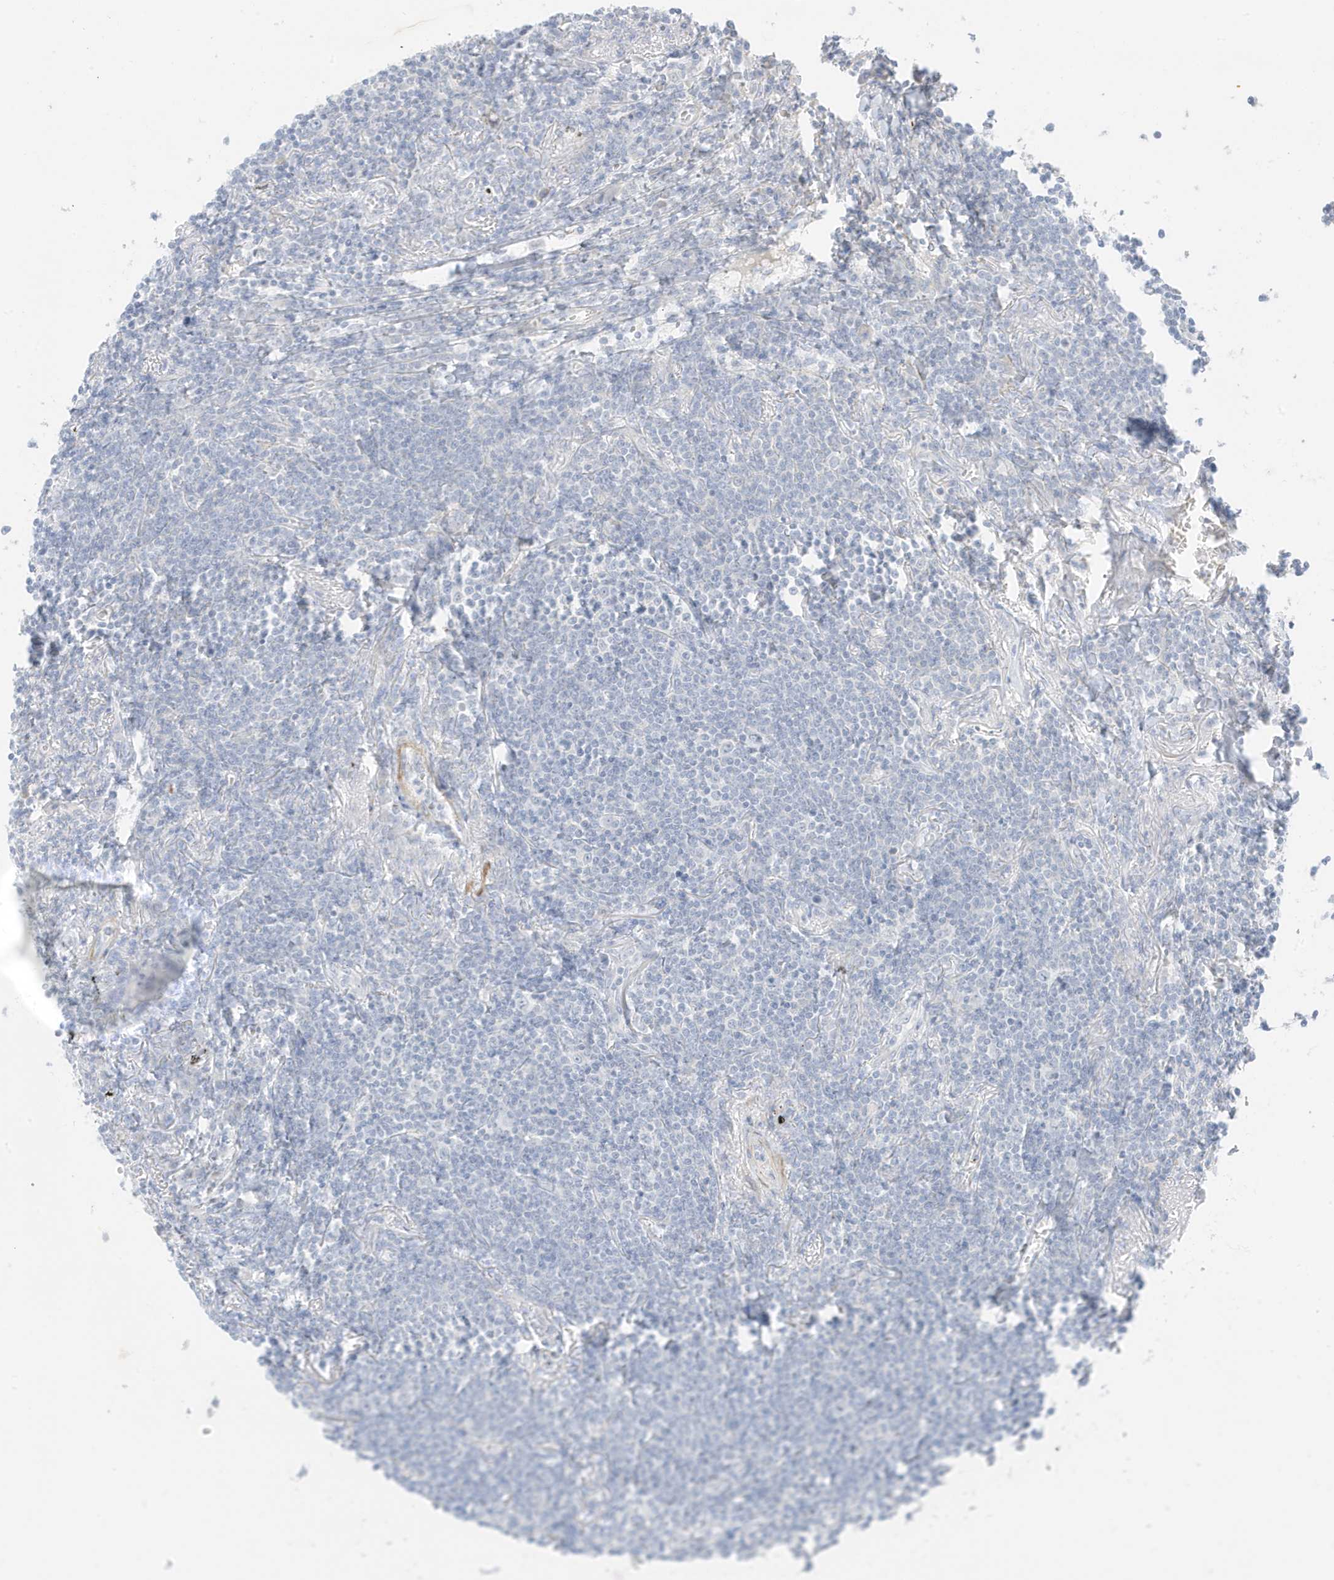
{"staining": {"intensity": "negative", "quantity": "none", "location": "none"}, "tissue": "lymphoma", "cell_type": "Tumor cells", "image_type": "cancer", "snomed": [{"axis": "morphology", "description": "Malignant lymphoma, non-Hodgkin's type, Low grade"}, {"axis": "topography", "description": "Lung"}], "caption": "IHC of human lymphoma shows no expression in tumor cells.", "gene": "SLC22A13", "patient": {"sex": "female", "age": 71}}